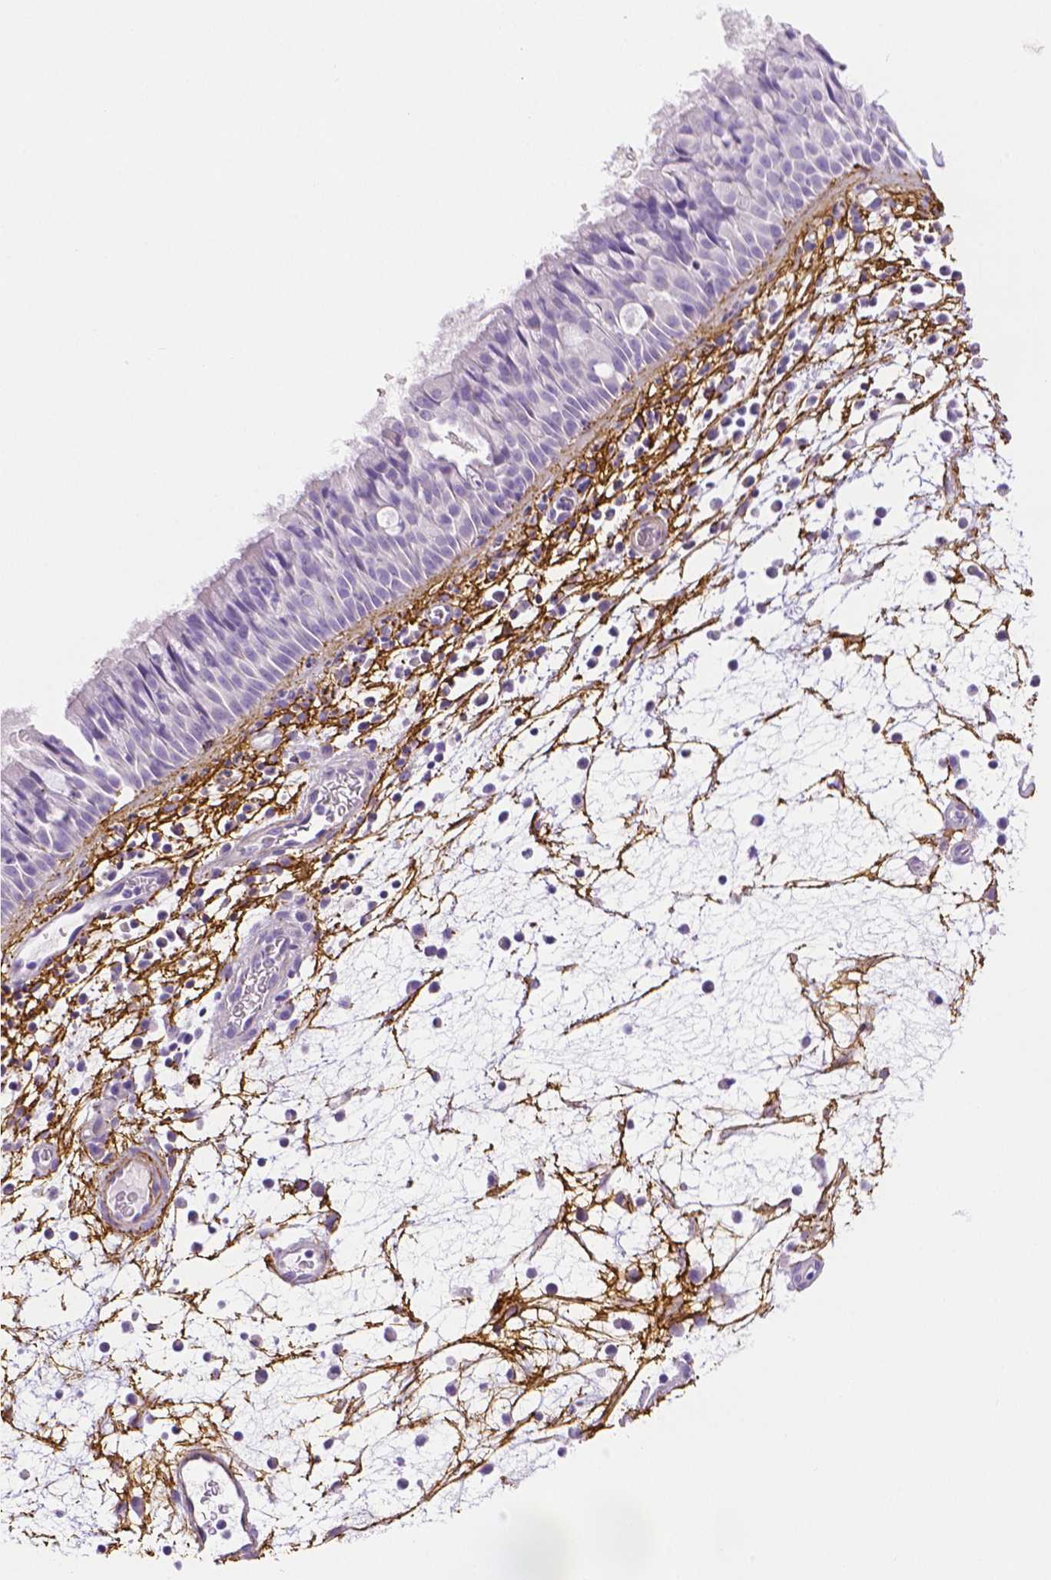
{"staining": {"intensity": "negative", "quantity": "none", "location": "none"}, "tissue": "nasopharynx", "cell_type": "Respiratory epithelial cells", "image_type": "normal", "snomed": [{"axis": "morphology", "description": "Normal tissue, NOS"}, {"axis": "topography", "description": "Nasopharynx"}], "caption": "Protein analysis of benign nasopharynx reveals no significant positivity in respiratory epithelial cells.", "gene": "FBN1", "patient": {"sex": "male", "age": 67}}